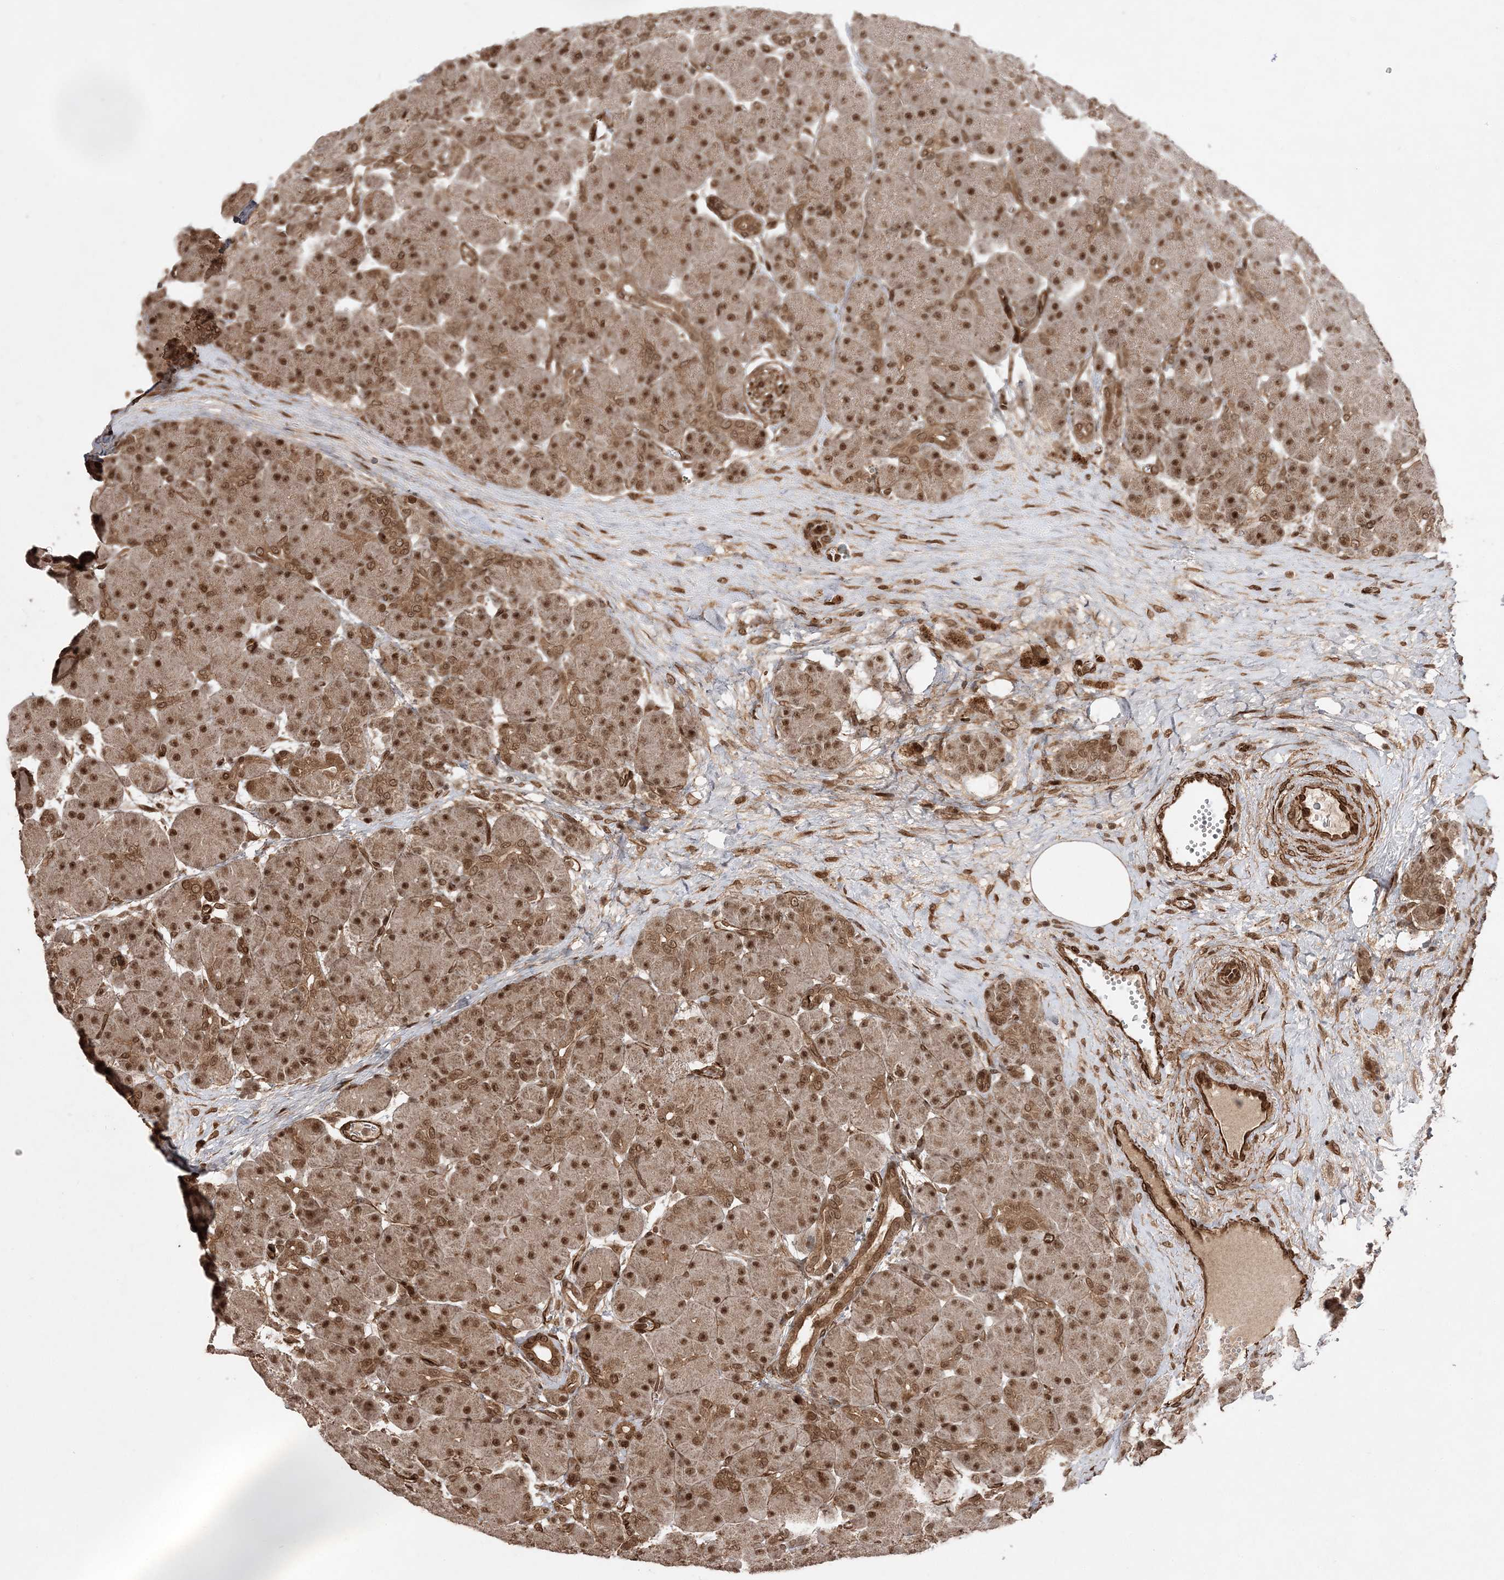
{"staining": {"intensity": "moderate", "quantity": ">75%", "location": "cytoplasmic/membranous,nuclear"}, "tissue": "pancreas", "cell_type": "Exocrine glandular cells", "image_type": "normal", "snomed": [{"axis": "morphology", "description": "Normal tissue, NOS"}, {"axis": "topography", "description": "Pancreas"}], "caption": "IHC of benign human pancreas demonstrates medium levels of moderate cytoplasmic/membranous,nuclear positivity in approximately >75% of exocrine glandular cells. The staining was performed using DAB to visualize the protein expression in brown, while the nuclei were stained in blue with hematoxylin (Magnification: 20x).", "gene": "ETAA1", "patient": {"sex": "male", "age": 66}}